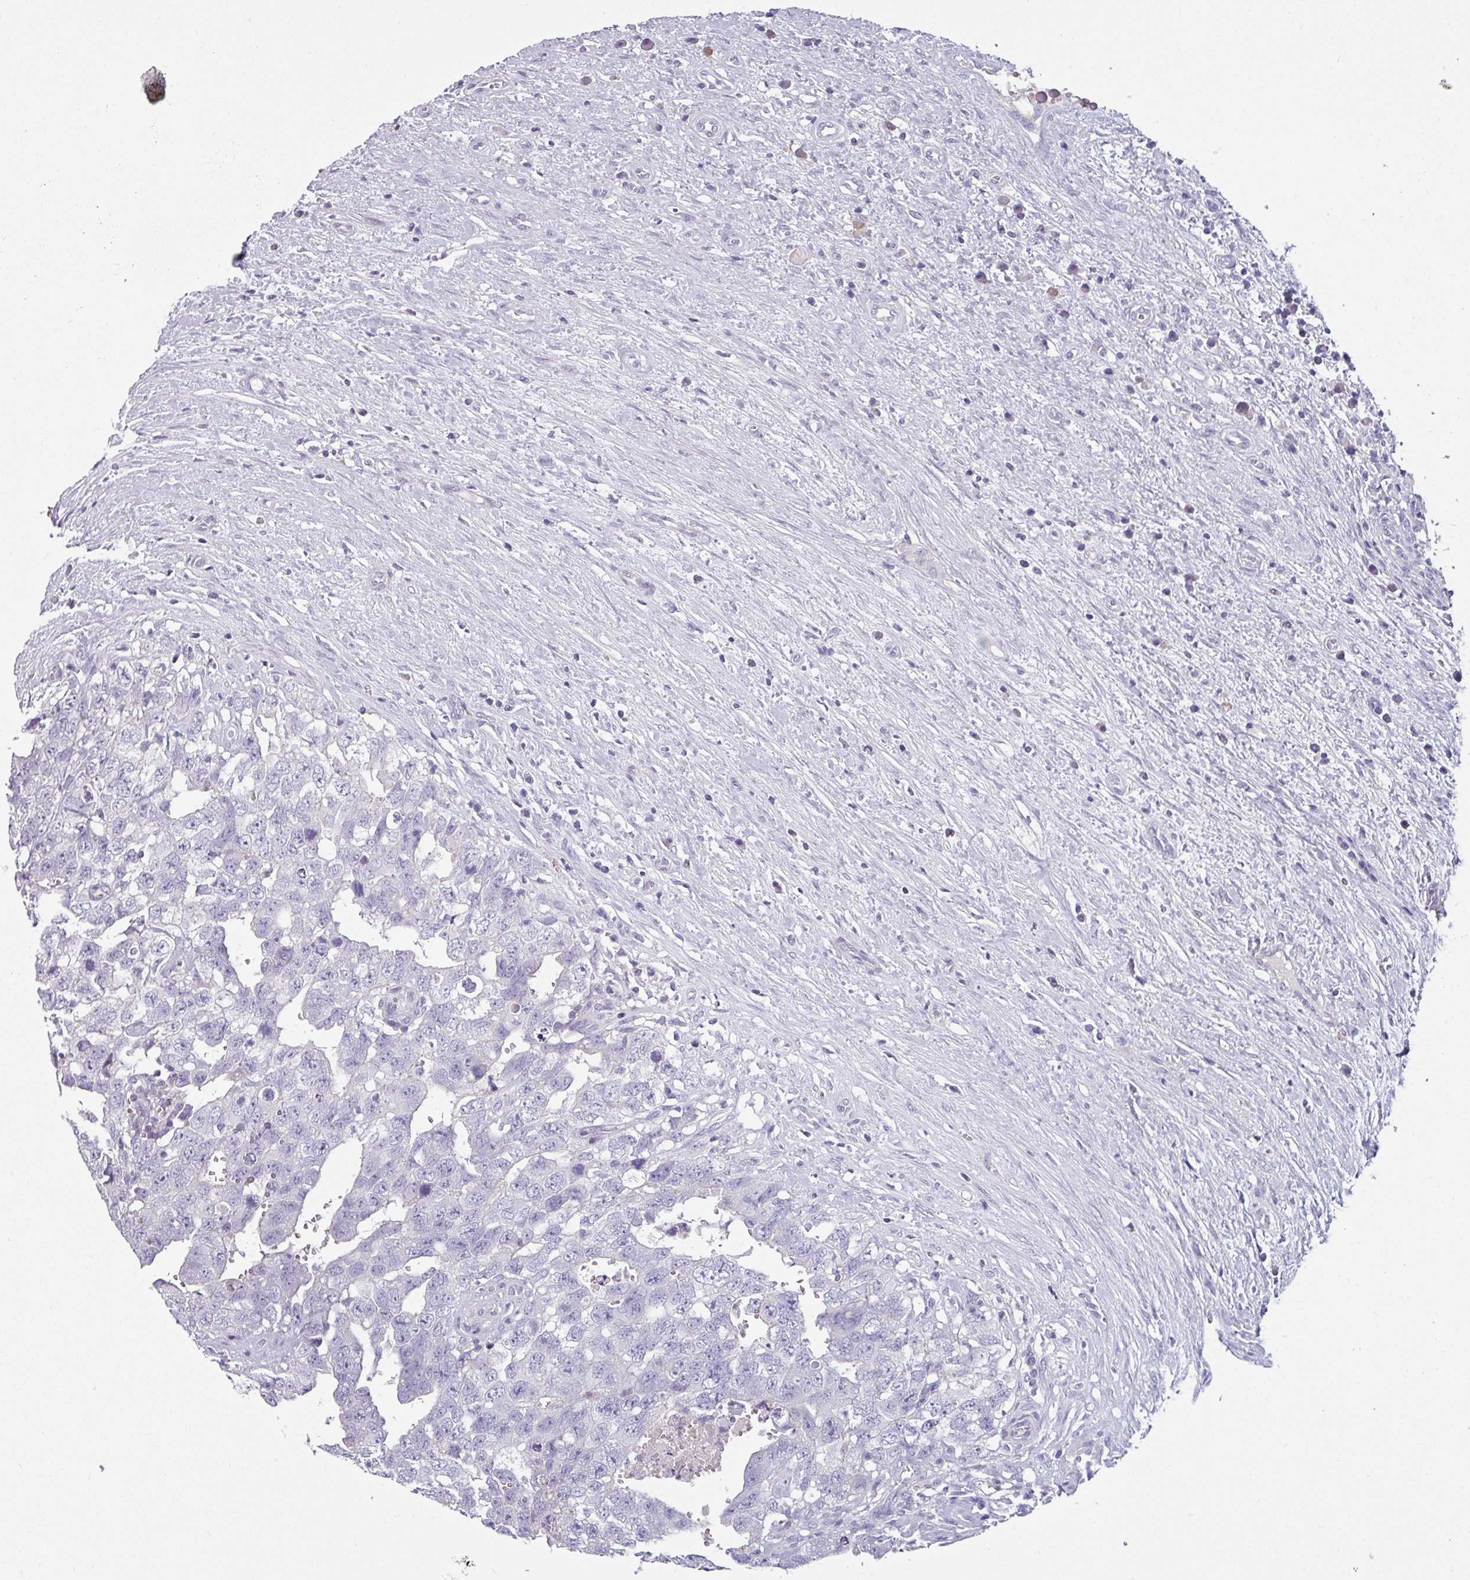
{"staining": {"intensity": "negative", "quantity": "none", "location": "none"}, "tissue": "testis cancer", "cell_type": "Tumor cells", "image_type": "cancer", "snomed": [{"axis": "morphology", "description": "Seminoma, NOS"}, {"axis": "morphology", "description": "Carcinoma, Embryonal, NOS"}, {"axis": "topography", "description": "Testis"}], "caption": "Tumor cells show no significant staining in seminoma (testis).", "gene": "TMEM132A", "patient": {"sex": "male", "age": 29}}